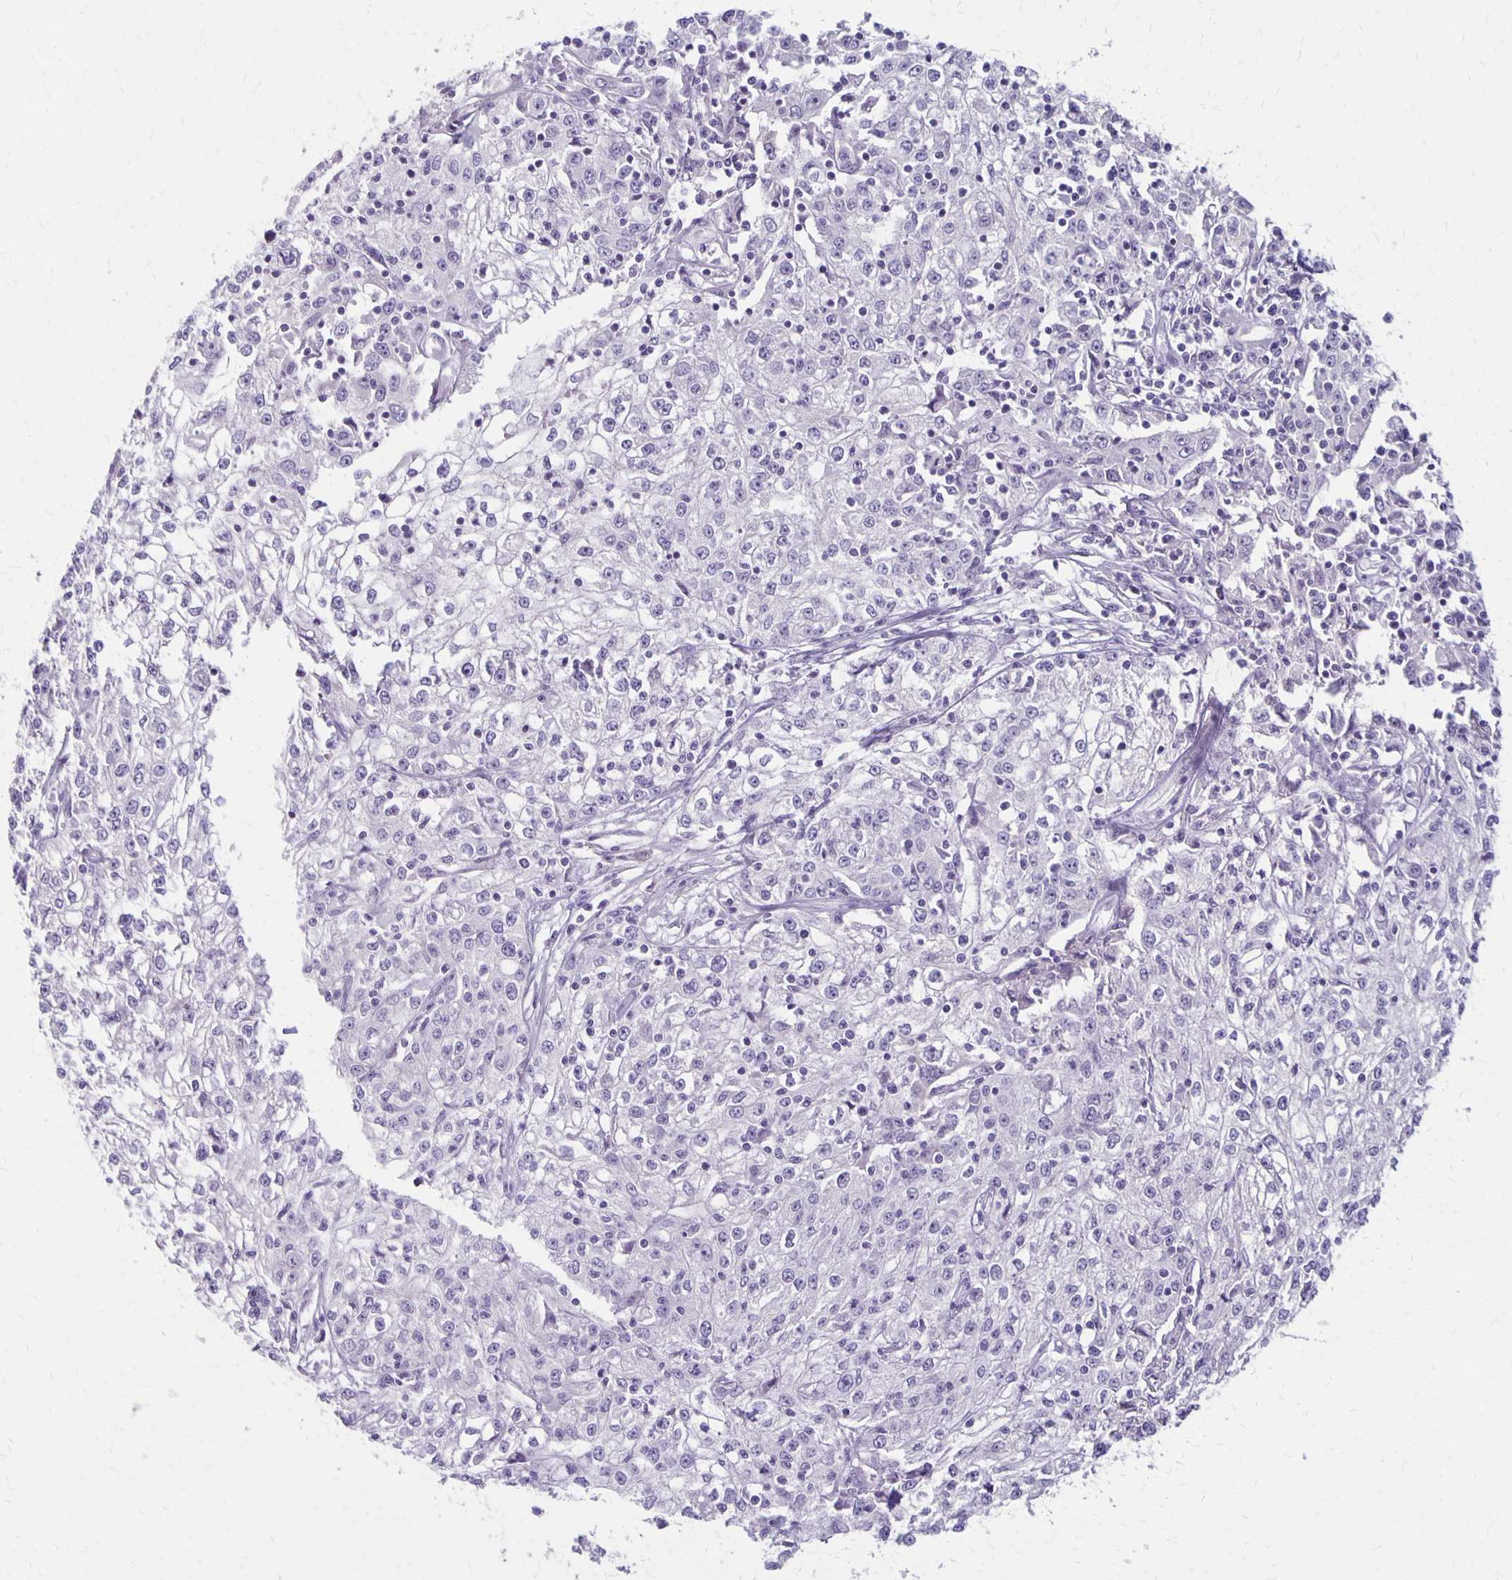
{"staining": {"intensity": "negative", "quantity": "none", "location": "none"}, "tissue": "cervical cancer", "cell_type": "Tumor cells", "image_type": "cancer", "snomed": [{"axis": "morphology", "description": "Squamous cell carcinoma, NOS"}, {"axis": "topography", "description": "Cervix"}], "caption": "IHC histopathology image of human cervical squamous cell carcinoma stained for a protein (brown), which demonstrates no positivity in tumor cells.", "gene": "HOMER1", "patient": {"sex": "female", "age": 85}}